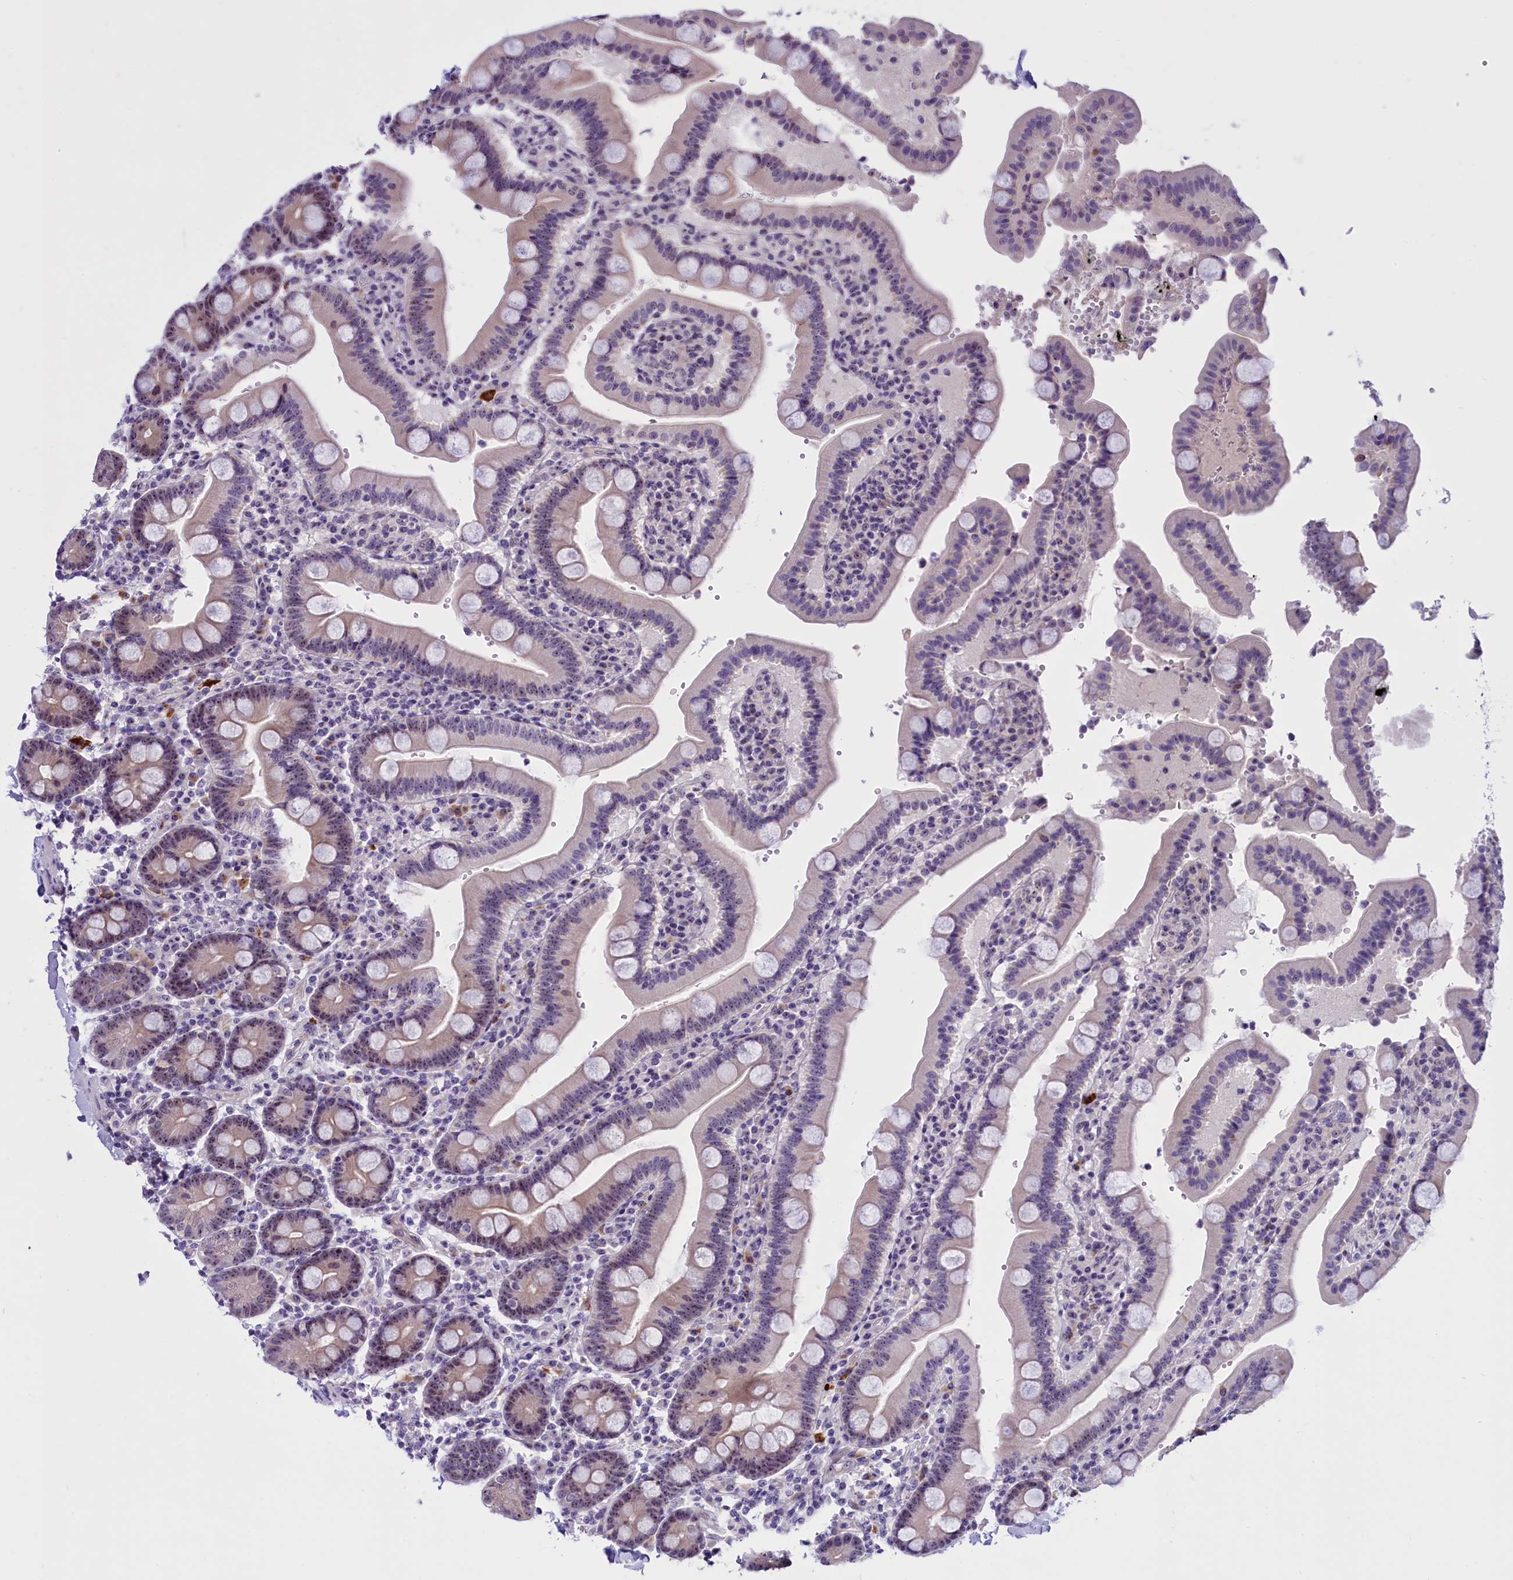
{"staining": {"intensity": "weak", "quantity": "25%-75%", "location": "nuclear"}, "tissue": "duodenum", "cell_type": "Glandular cells", "image_type": "normal", "snomed": [{"axis": "morphology", "description": "Normal tissue, NOS"}, {"axis": "topography", "description": "Small intestine, NOS"}], "caption": "Duodenum stained for a protein (brown) shows weak nuclear positive staining in about 25%-75% of glandular cells.", "gene": "TBL3", "patient": {"sex": "female", "age": 71}}